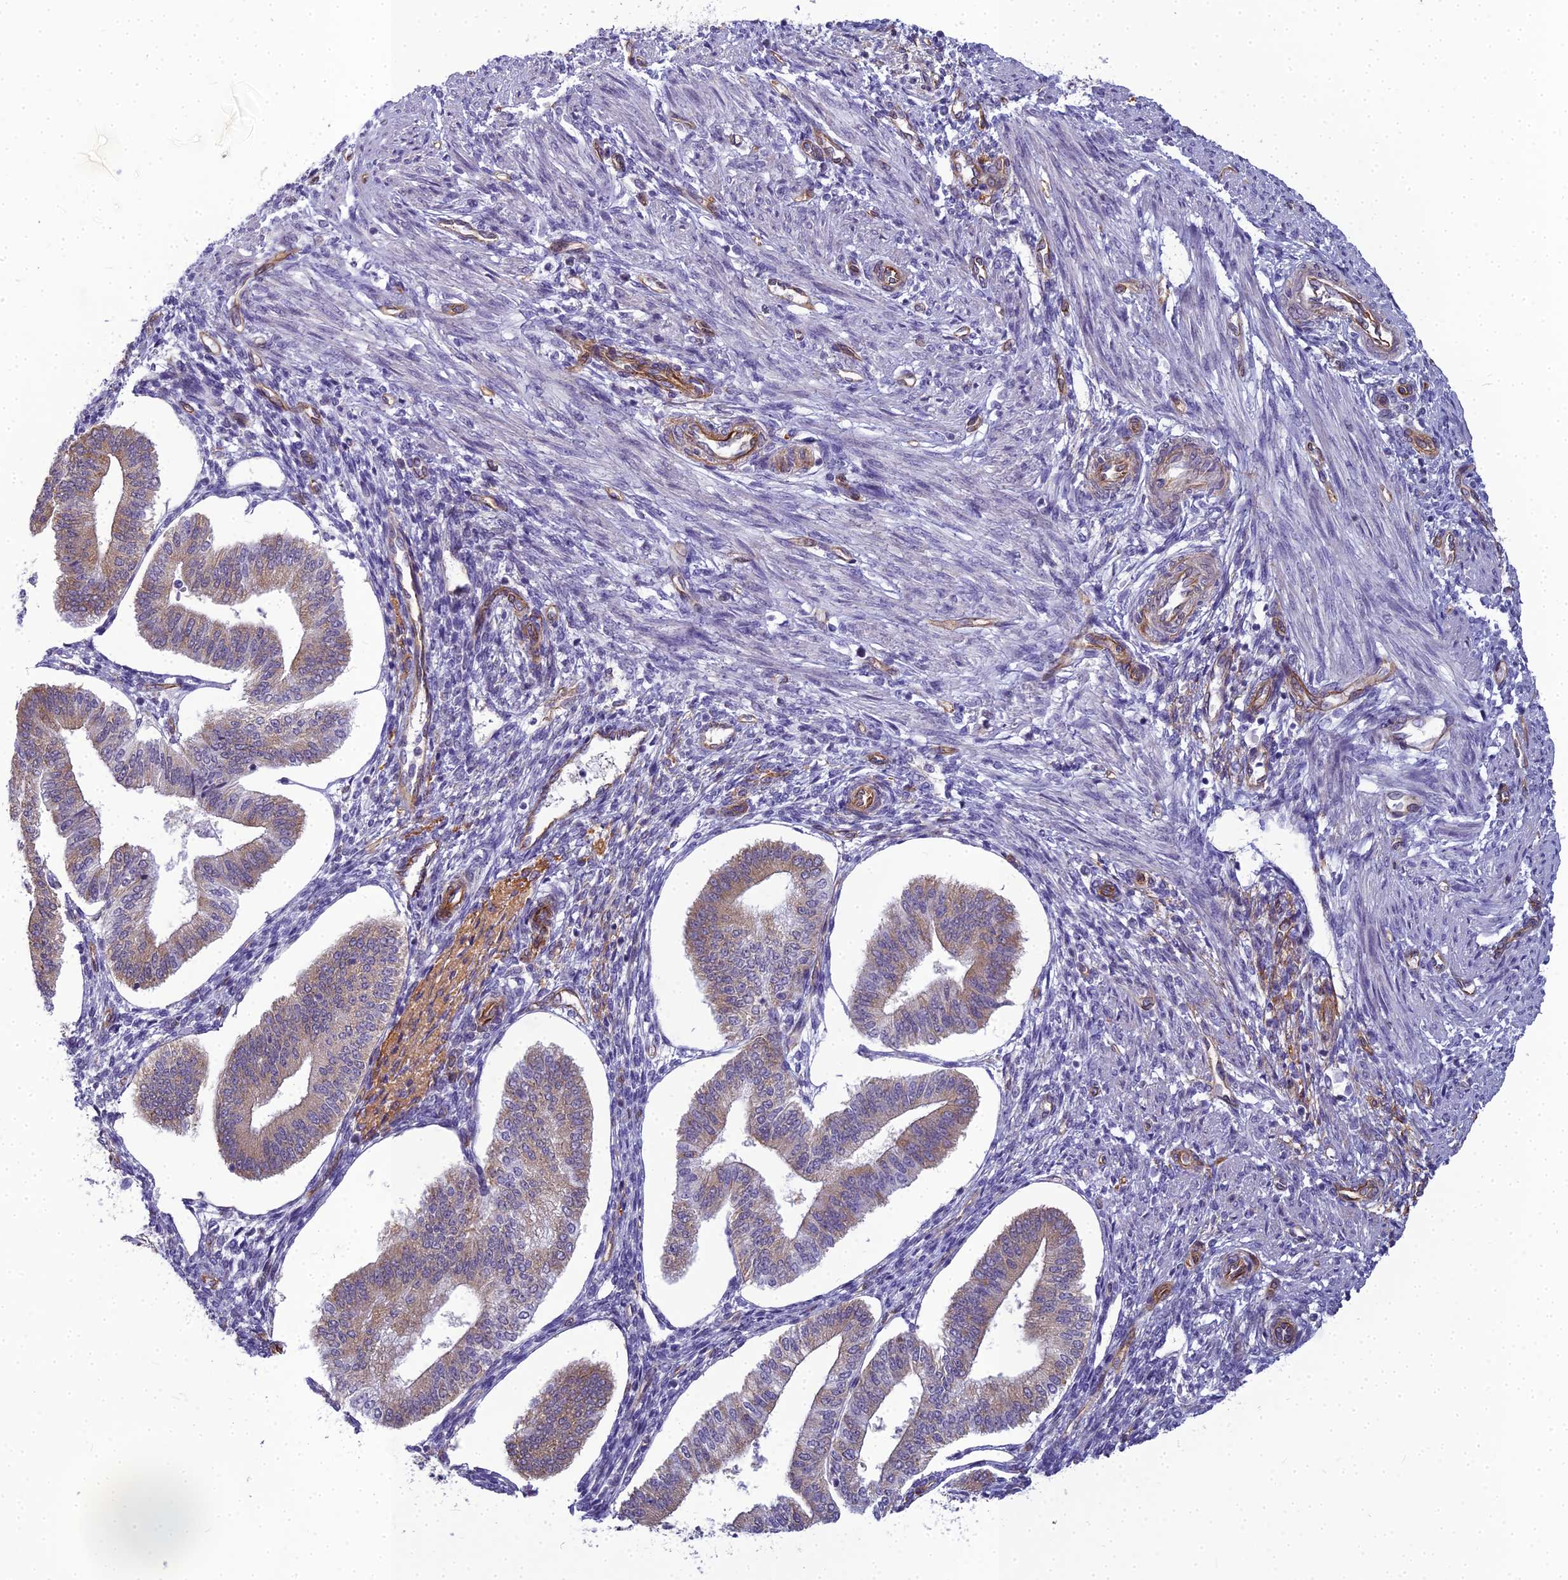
{"staining": {"intensity": "negative", "quantity": "none", "location": "none"}, "tissue": "endometrium", "cell_type": "Cells in endometrial stroma", "image_type": "normal", "snomed": [{"axis": "morphology", "description": "Normal tissue, NOS"}, {"axis": "topography", "description": "Endometrium"}], "caption": "An immunohistochemistry photomicrograph of normal endometrium is shown. There is no staining in cells in endometrial stroma of endometrium. Brightfield microscopy of IHC stained with DAB (3,3'-diaminobenzidine) (brown) and hematoxylin (blue), captured at high magnification.", "gene": "RGL3", "patient": {"sex": "female", "age": 34}}